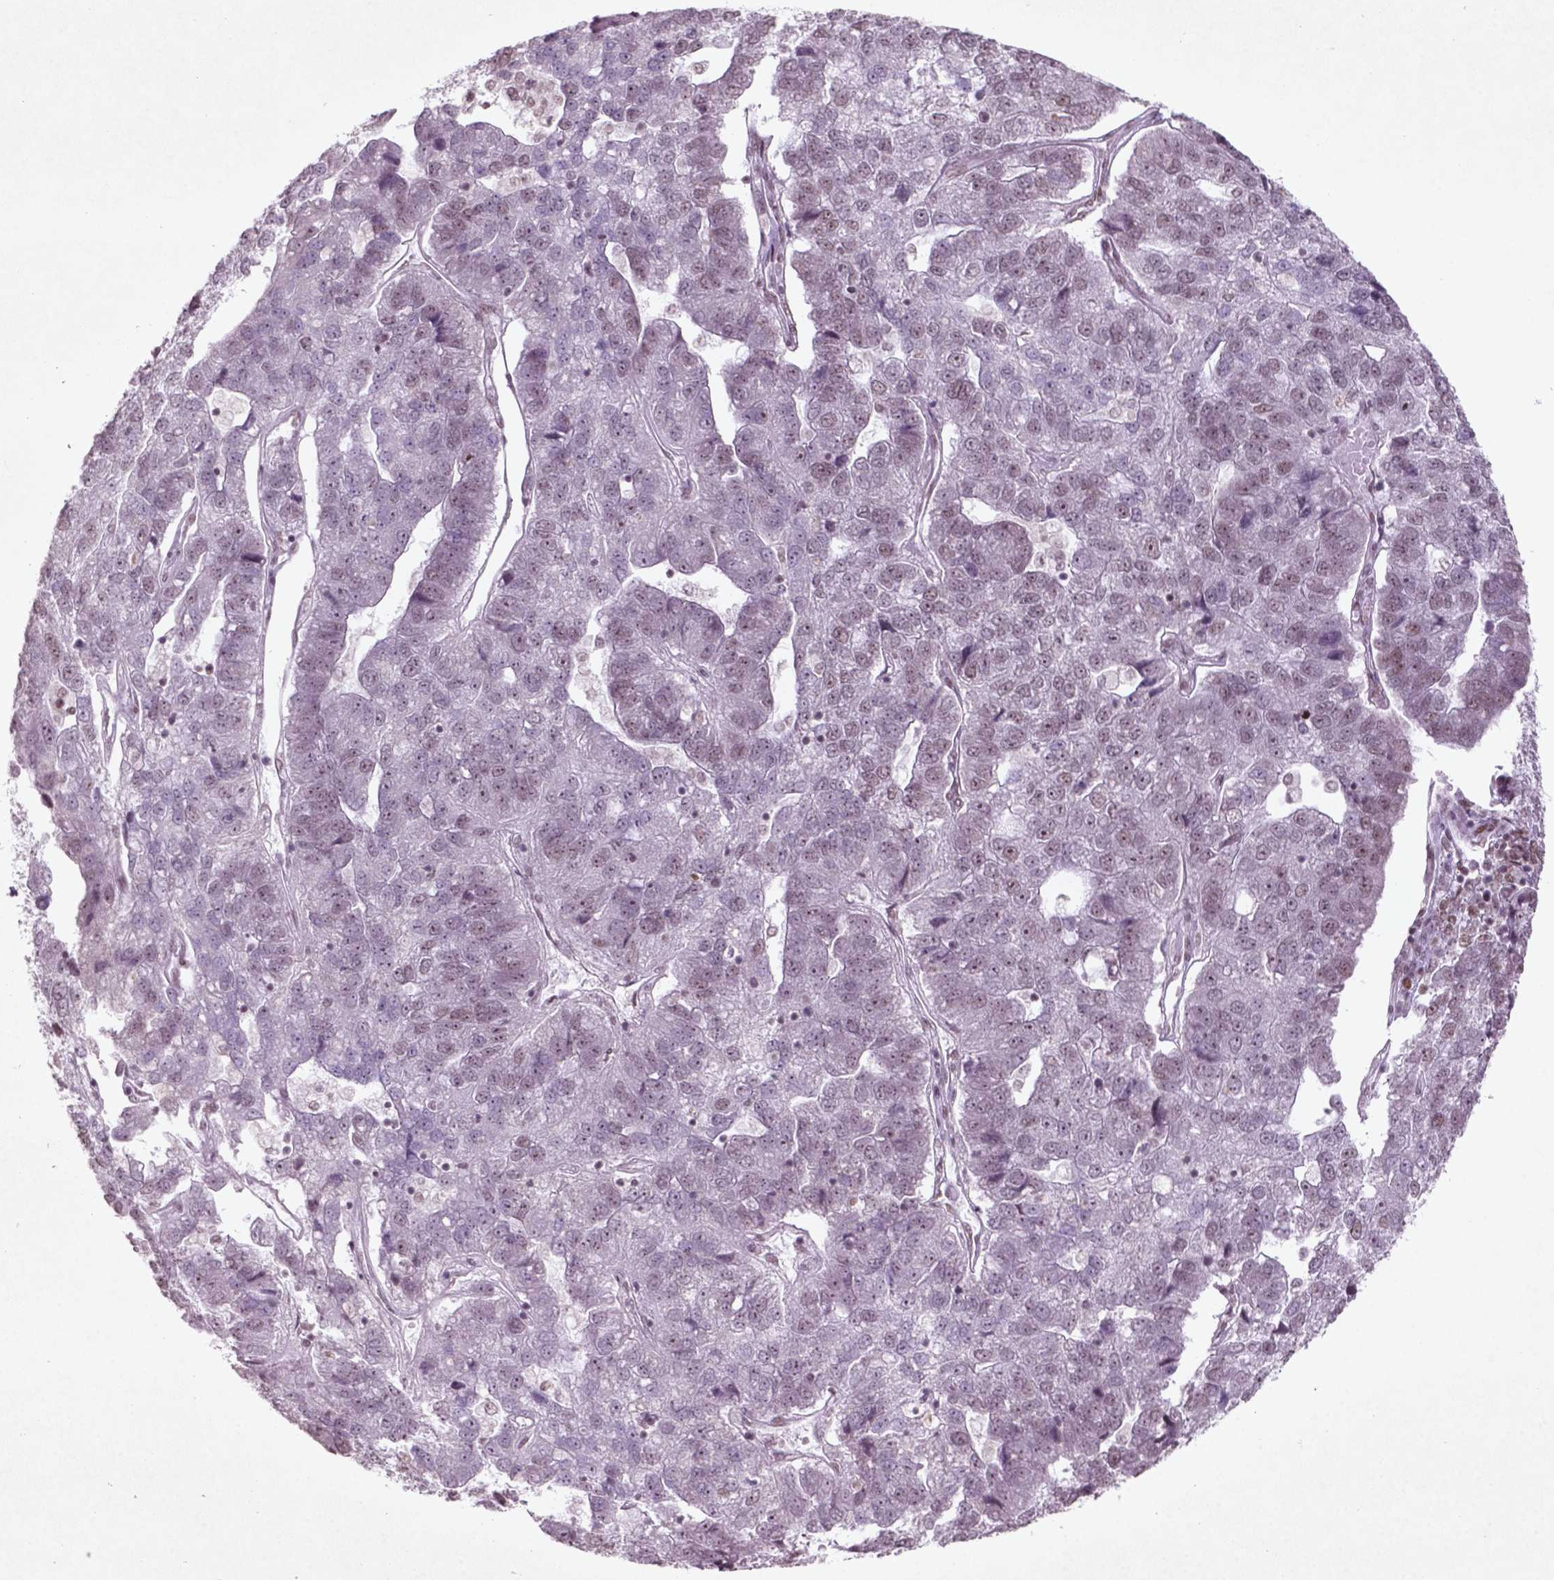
{"staining": {"intensity": "weak", "quantity": ">75%", "location": "nuclear"}, "tissue": "pancreatic cancer", "cell_type": "Tumor cells", "image_type": "cancer", "snomed": [{"axis": "morphology", "description": "Adenocarcinoma, NOS"}, {"axis": "topography", "description": "Pancreas"}], "caption": "A histopathology image of human pancreatic cancer stained for a protein exhibits weak nuclear brown staining in tumor cells.", "gene": "HMG20B", "patient": {"sex": "female", "age": 61}}